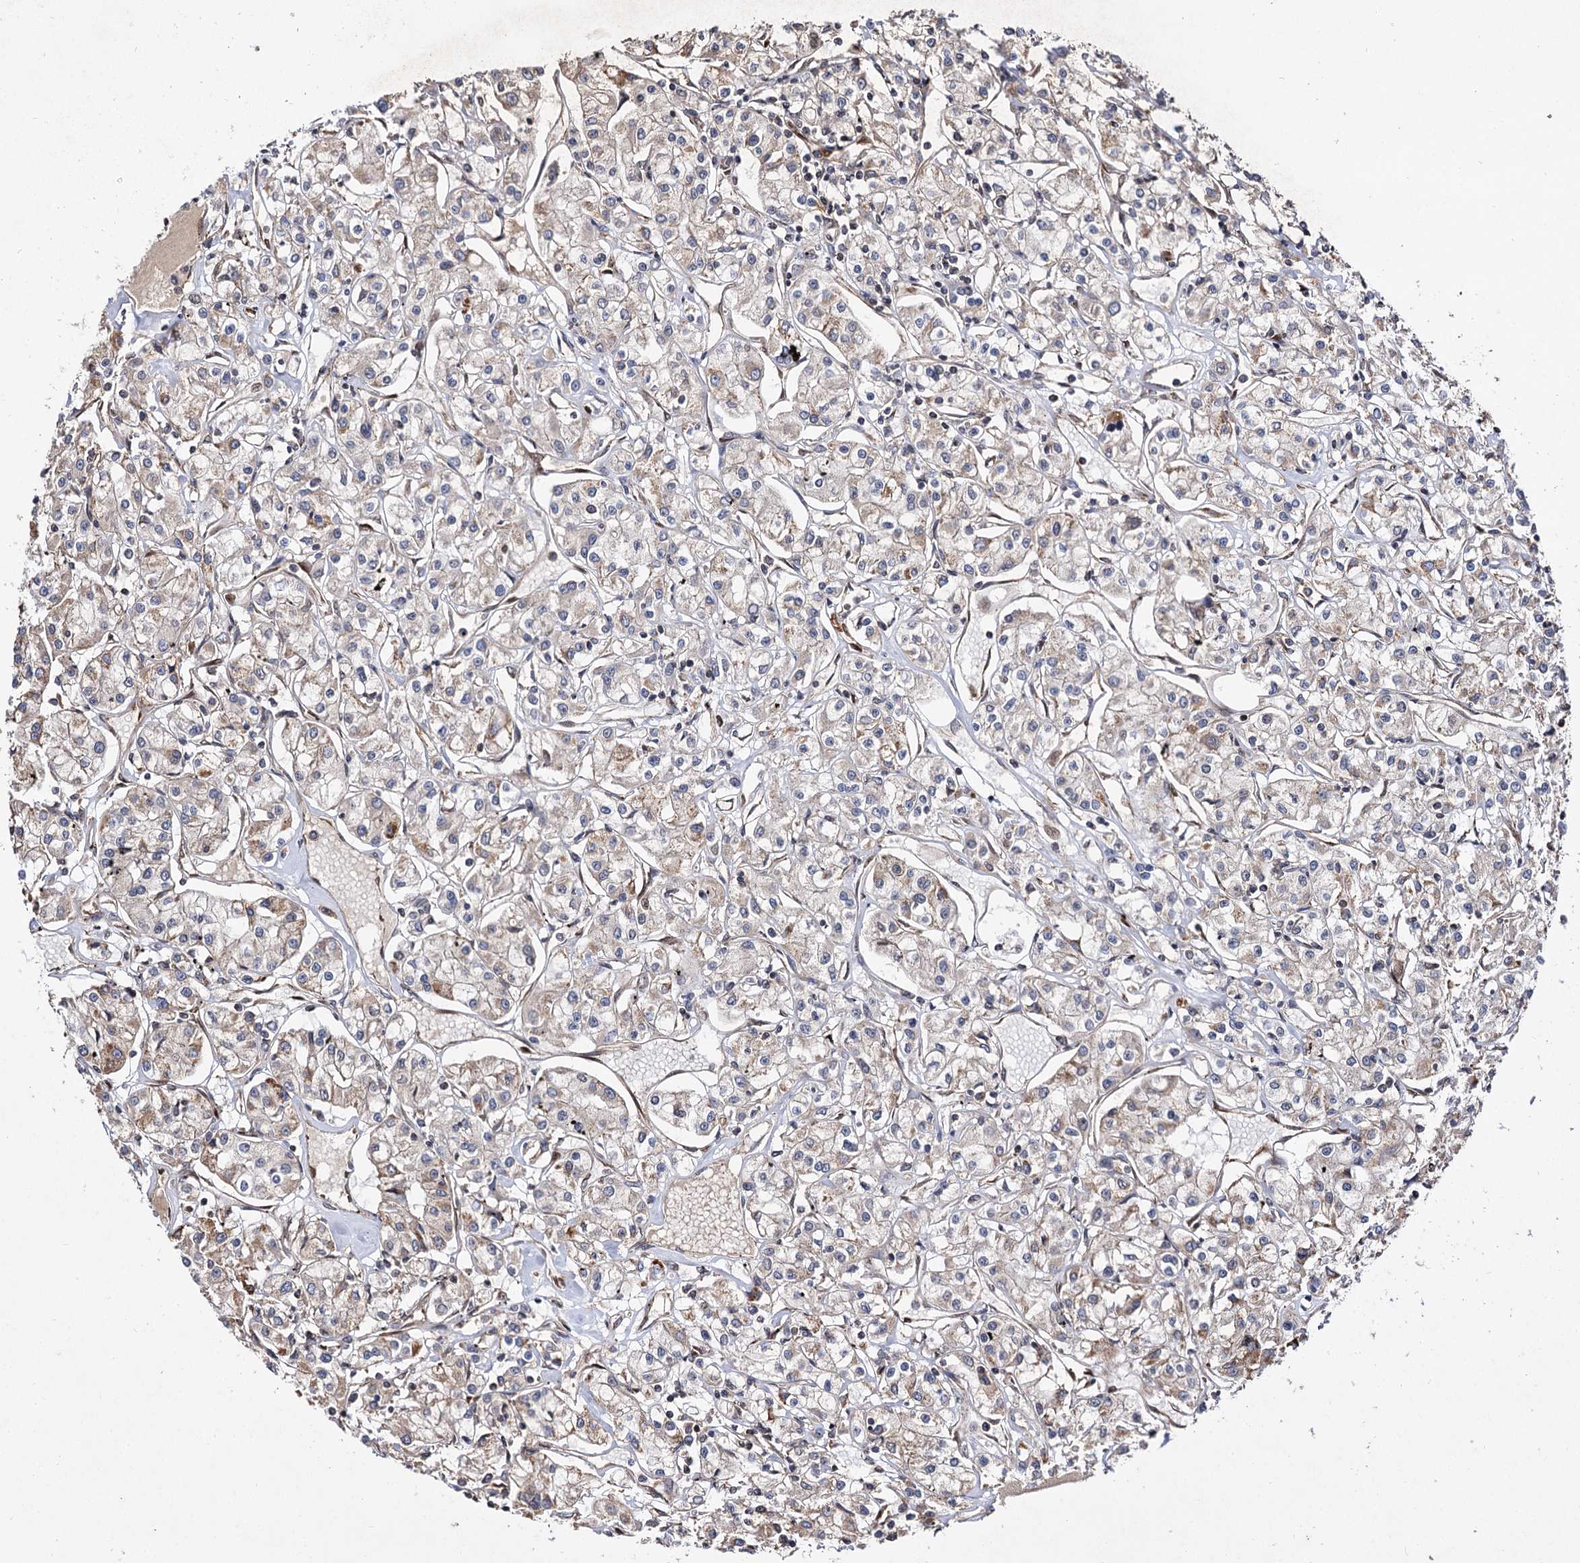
{"staining": {"intensity": "weak", "quantity": "25%-75%", "location": "cytoplasmic/membranous"}, "tissue": "renal cancer", "cell_type": "Tumor cells", "image_type": "cancer", "snomed": [{"axis": "morphology", "description": "Adenocarcinoma, NOS"}, {"axis": "topography", "description": "Kidney"}], "caption": "The histopathology image reveals staining of renal cancer (adenocarcinoma), revealing weak cytoplasmic/membranous protein expression (brown color) within tumor cells. (DAB (3,3'-diaminobenzidine) IHC, brown staining for protein, blue staining for nuclei).", "gene": "CEP76", "patient": {"sex": "female", "age": 59}}